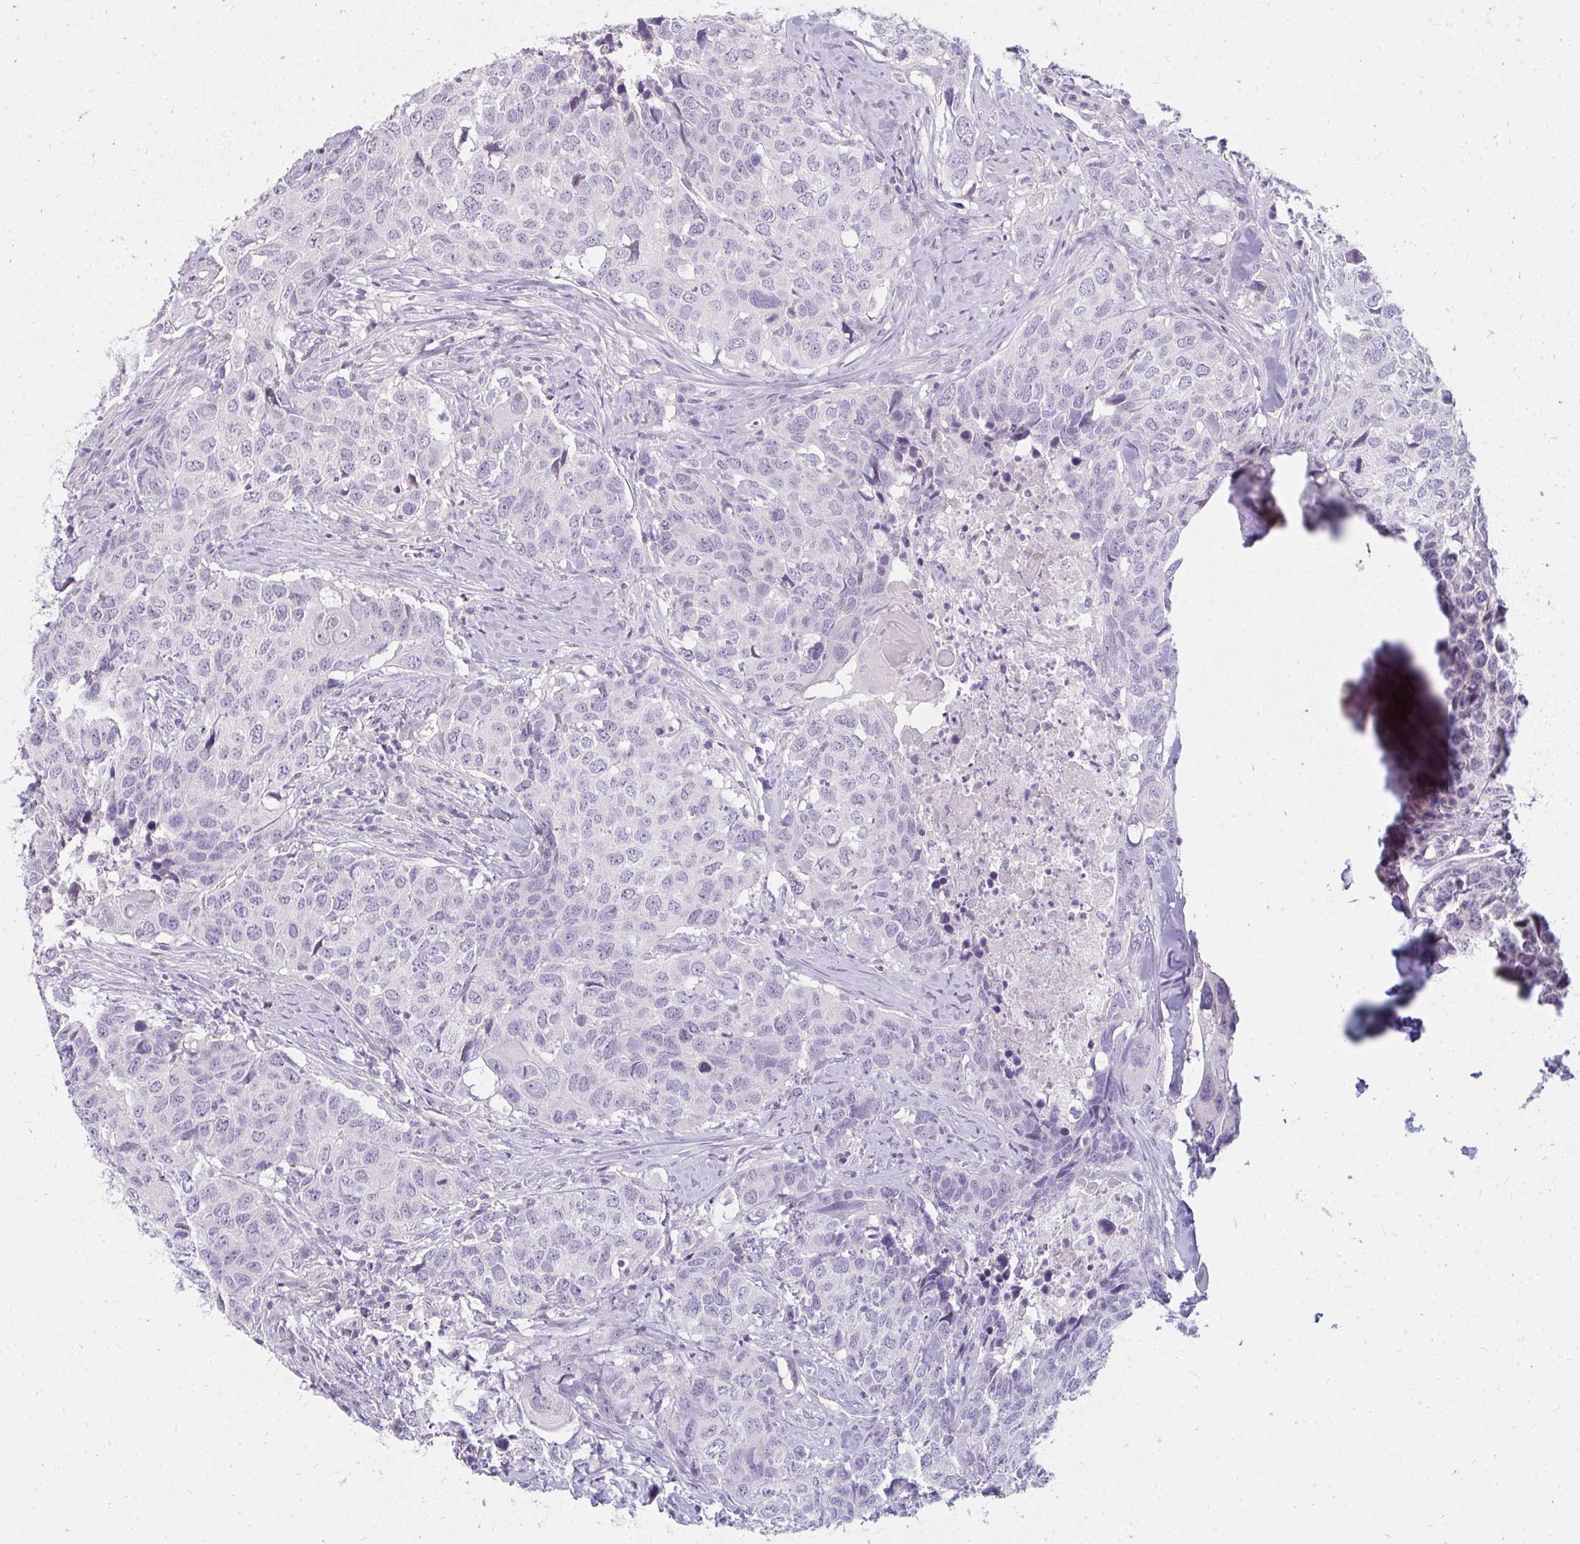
{"staining": {"intensity": "negative", "quantity": "none", "location": "none"}, "tissue": "head and neck cancer", "cell_type": "Tumor cells", "image_type": "cancer", "snomed": [{"axis": "morphology", "description": "Normal tissue, NOS"}, {"axis": "morphology", "description": "Squamous cell carcinoma, NOS"}, {"axis": "topography", "description": "Skeletal muscle"}, {"axis": "topography", "description": "Vascular tissue"}, {"axis": "topography", "description": "Peripheral nerve tissue"}, {"axis": "topography", "description": "Head-Neck"}], "caption": "IHC histopathology image of human head and neck squamous cell carcinoma stained for a protein (brown), which reveals no positivity in tumor cells.", "gene": "PPP1R3G", "patient": {"sex": "male", "age": 66}}